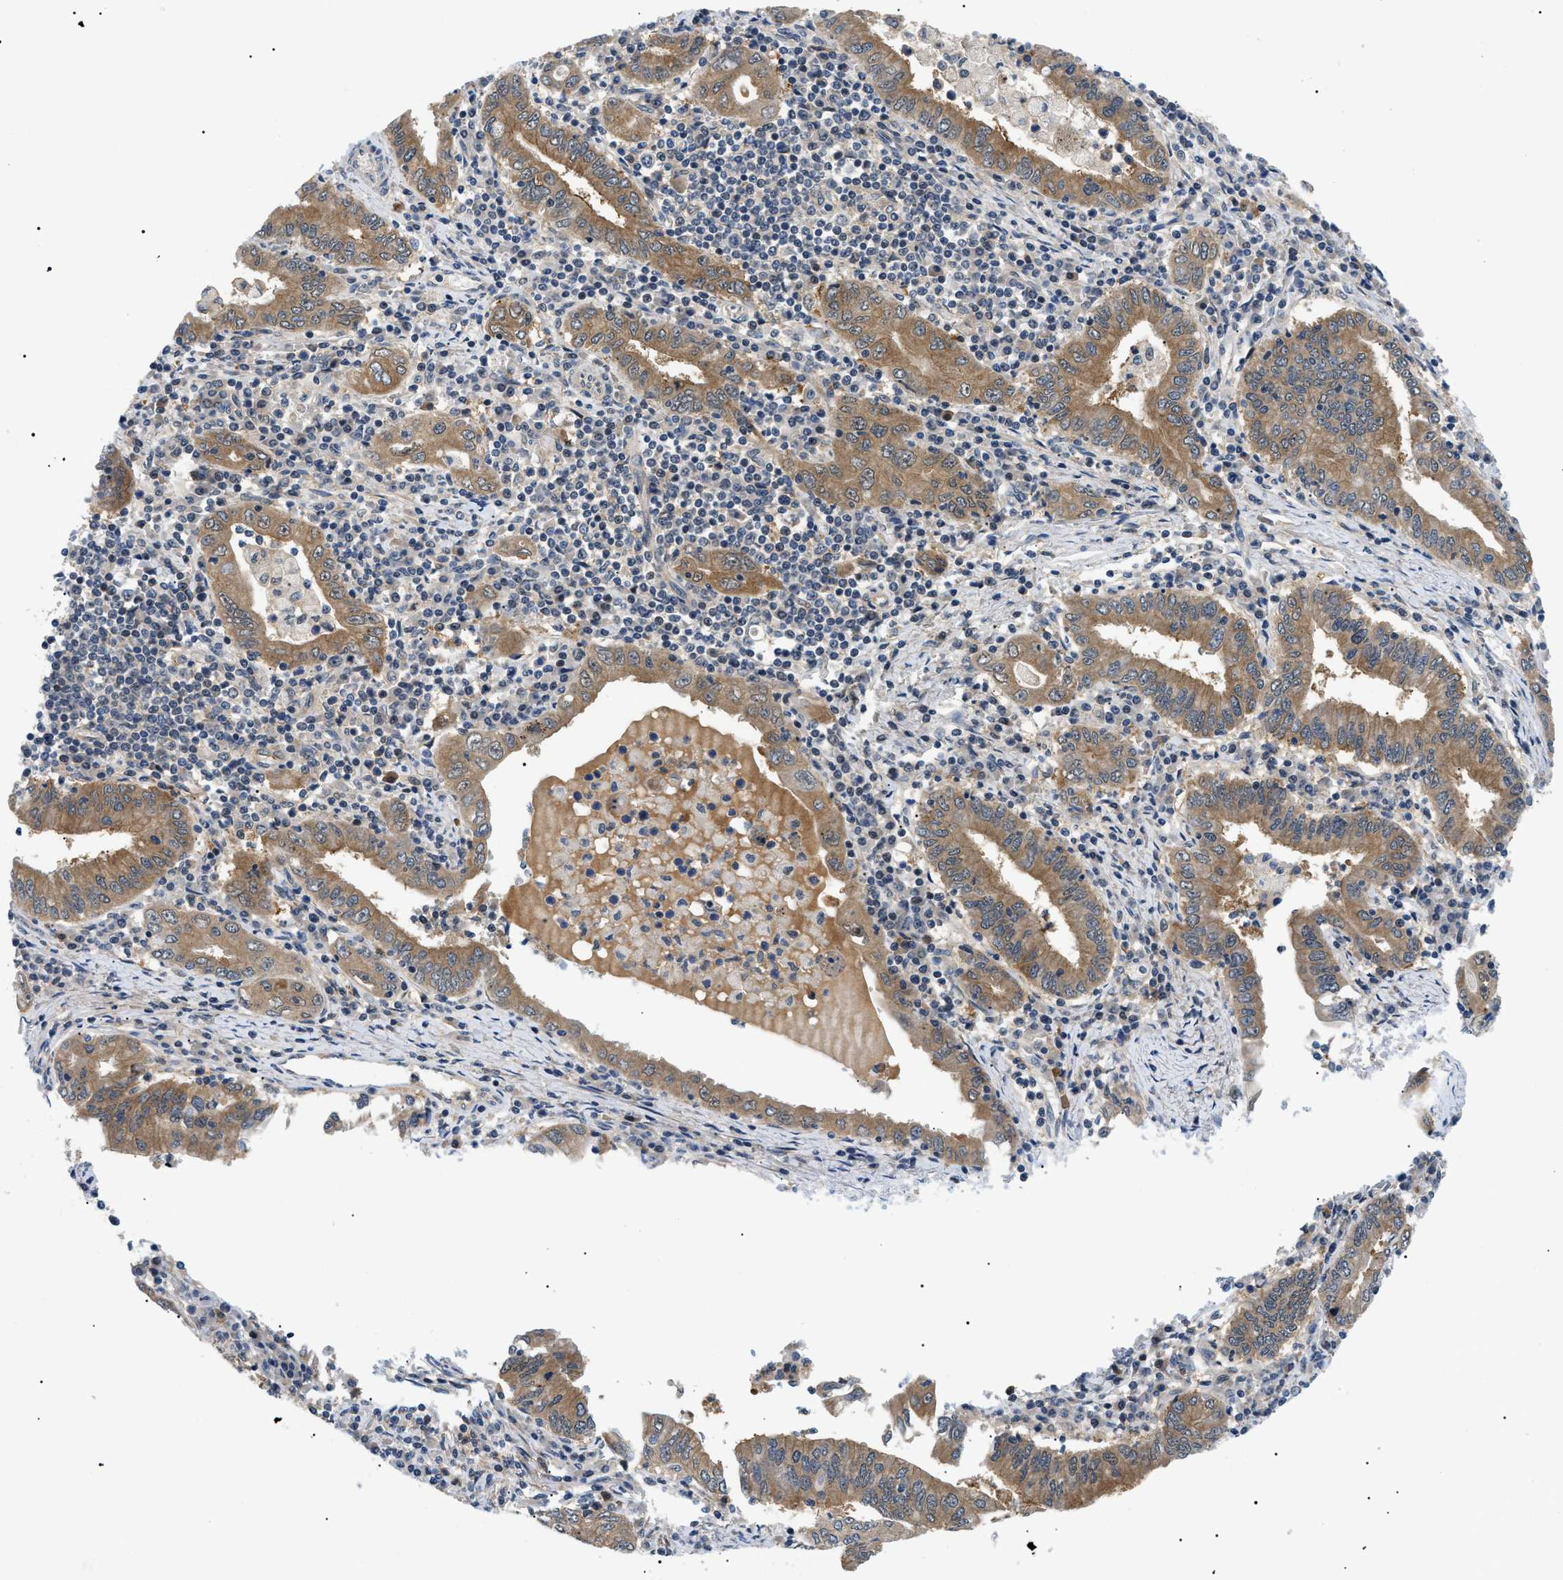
{"staining": {"intensity": "moderate", "quantity": ">75%", "location": "cytoplasmic/membranous"}, "tissue": "stomach cancer", "cell_type": "Tumor cells", "image_type": "cancer", "snomed": [{"axis": "morphology", "description": "Normal tissue, NOS"}, {"axis": "morphology", "description": "Adenocarcinoma, NOS"}, {"axis": "topography", "description": "Esophagus"}, {"axis": "topography", "description": "Stomach, upper"}, {"axis": "topography", "description": "Peripheral nerve tissue"}], "caption": "Moderate cytoplasmic/membranous expression is identified in about >75% of tumor cells in adenocarcinoma (stomach). (DAB IHC, brown staining for protein, blue staining for nuclei).", "gene": "RBM15", "patient": {"sex": "male", "age": 62}}